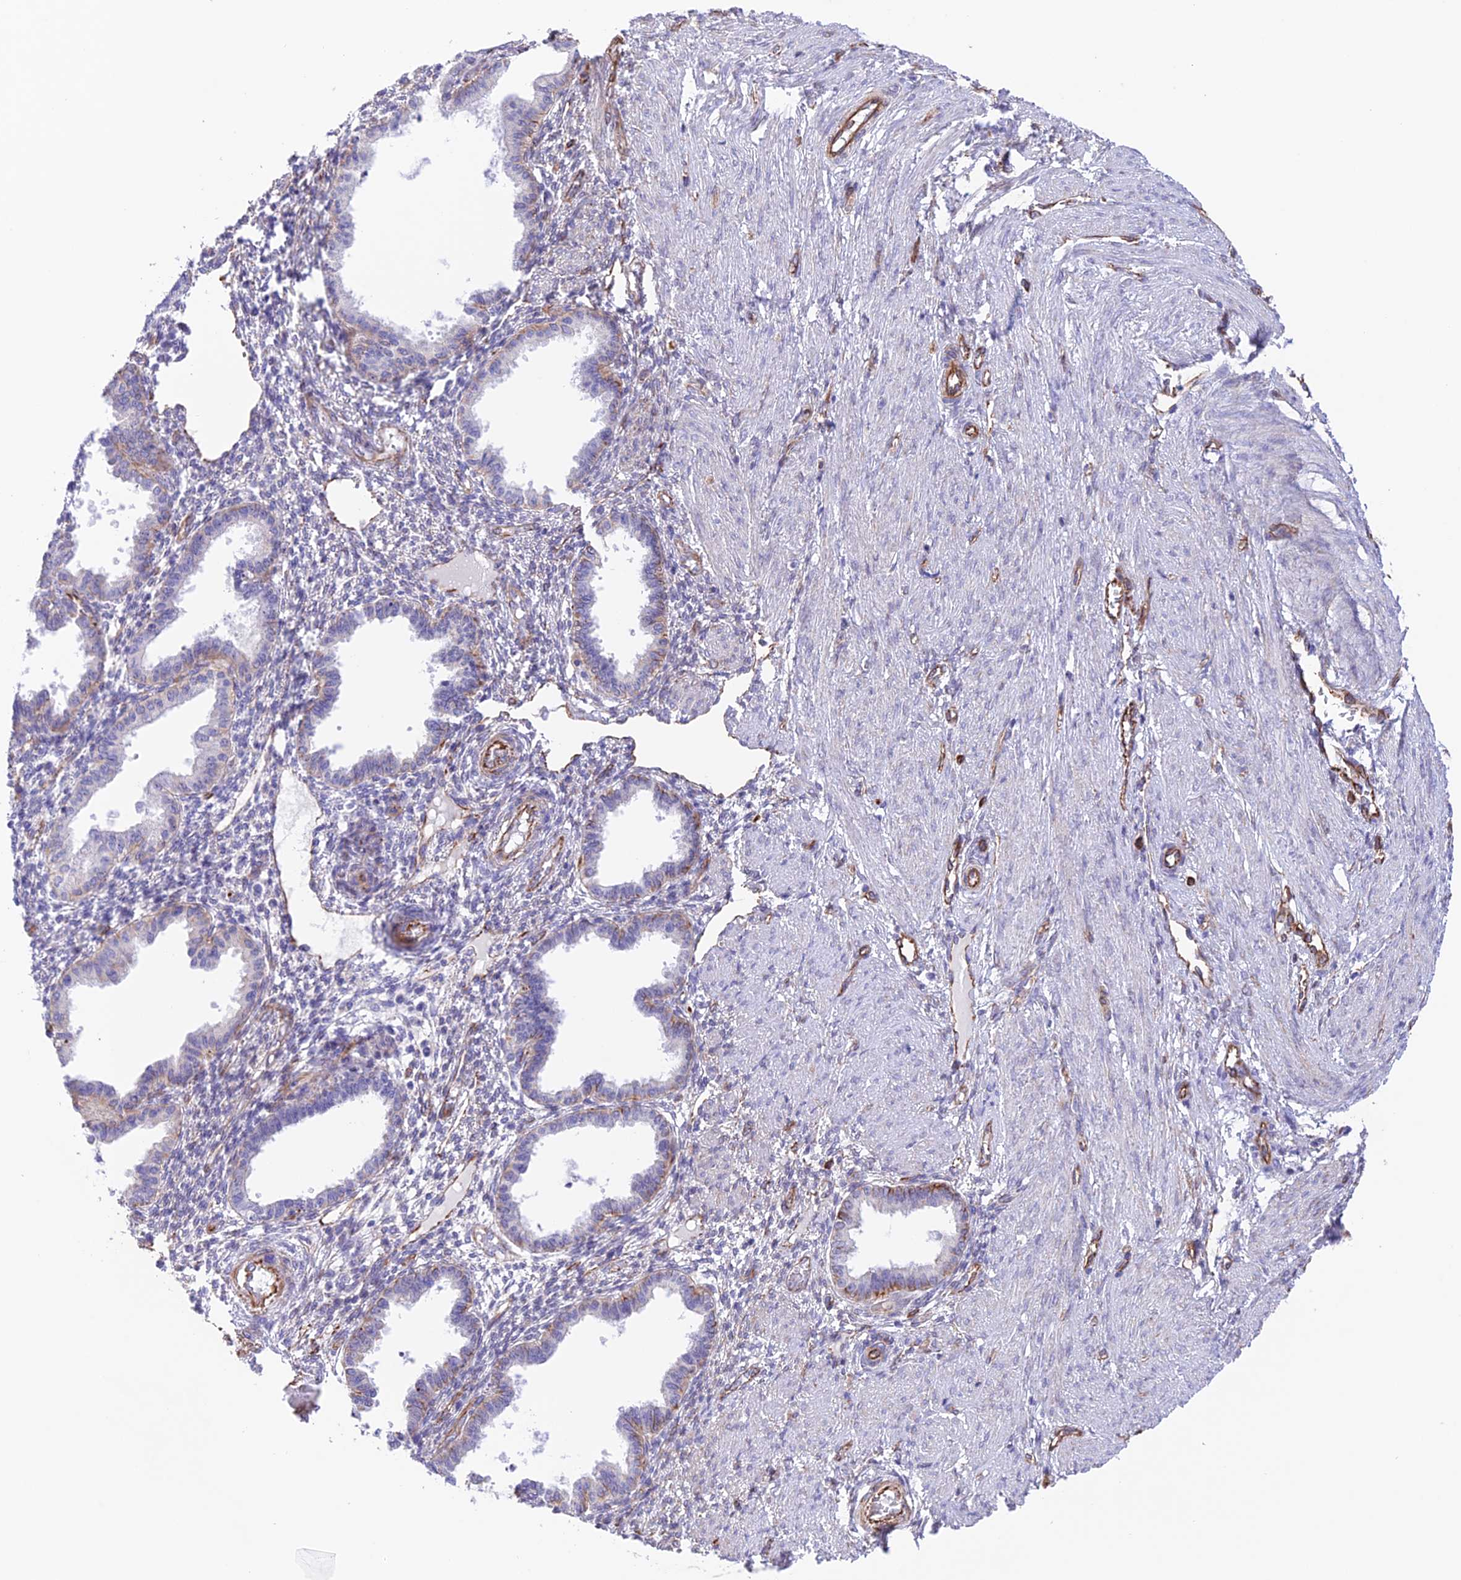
{"staining": {"intensity": "negative", "quantity": "none", "location": "none"}, "tissue": "endometrium", "cell_type": "Cells in endometrial stroma", "image_type": "normal", "snomed": [{"axis": "morphology", "description": "Normal tissue, NOS"}, {"axis": "topography", "description": "Endometrium"}], "caption": "A photomicrograph of human endometrium is negative for staining in cells in endometrial stroma. (Brightfield microscopy of DAB (3,3'-diaminobenzidine) immunohistochemistry at high magnification).", "gene": "ZNF652", "patient": {"sex": "female", "age": 33}}